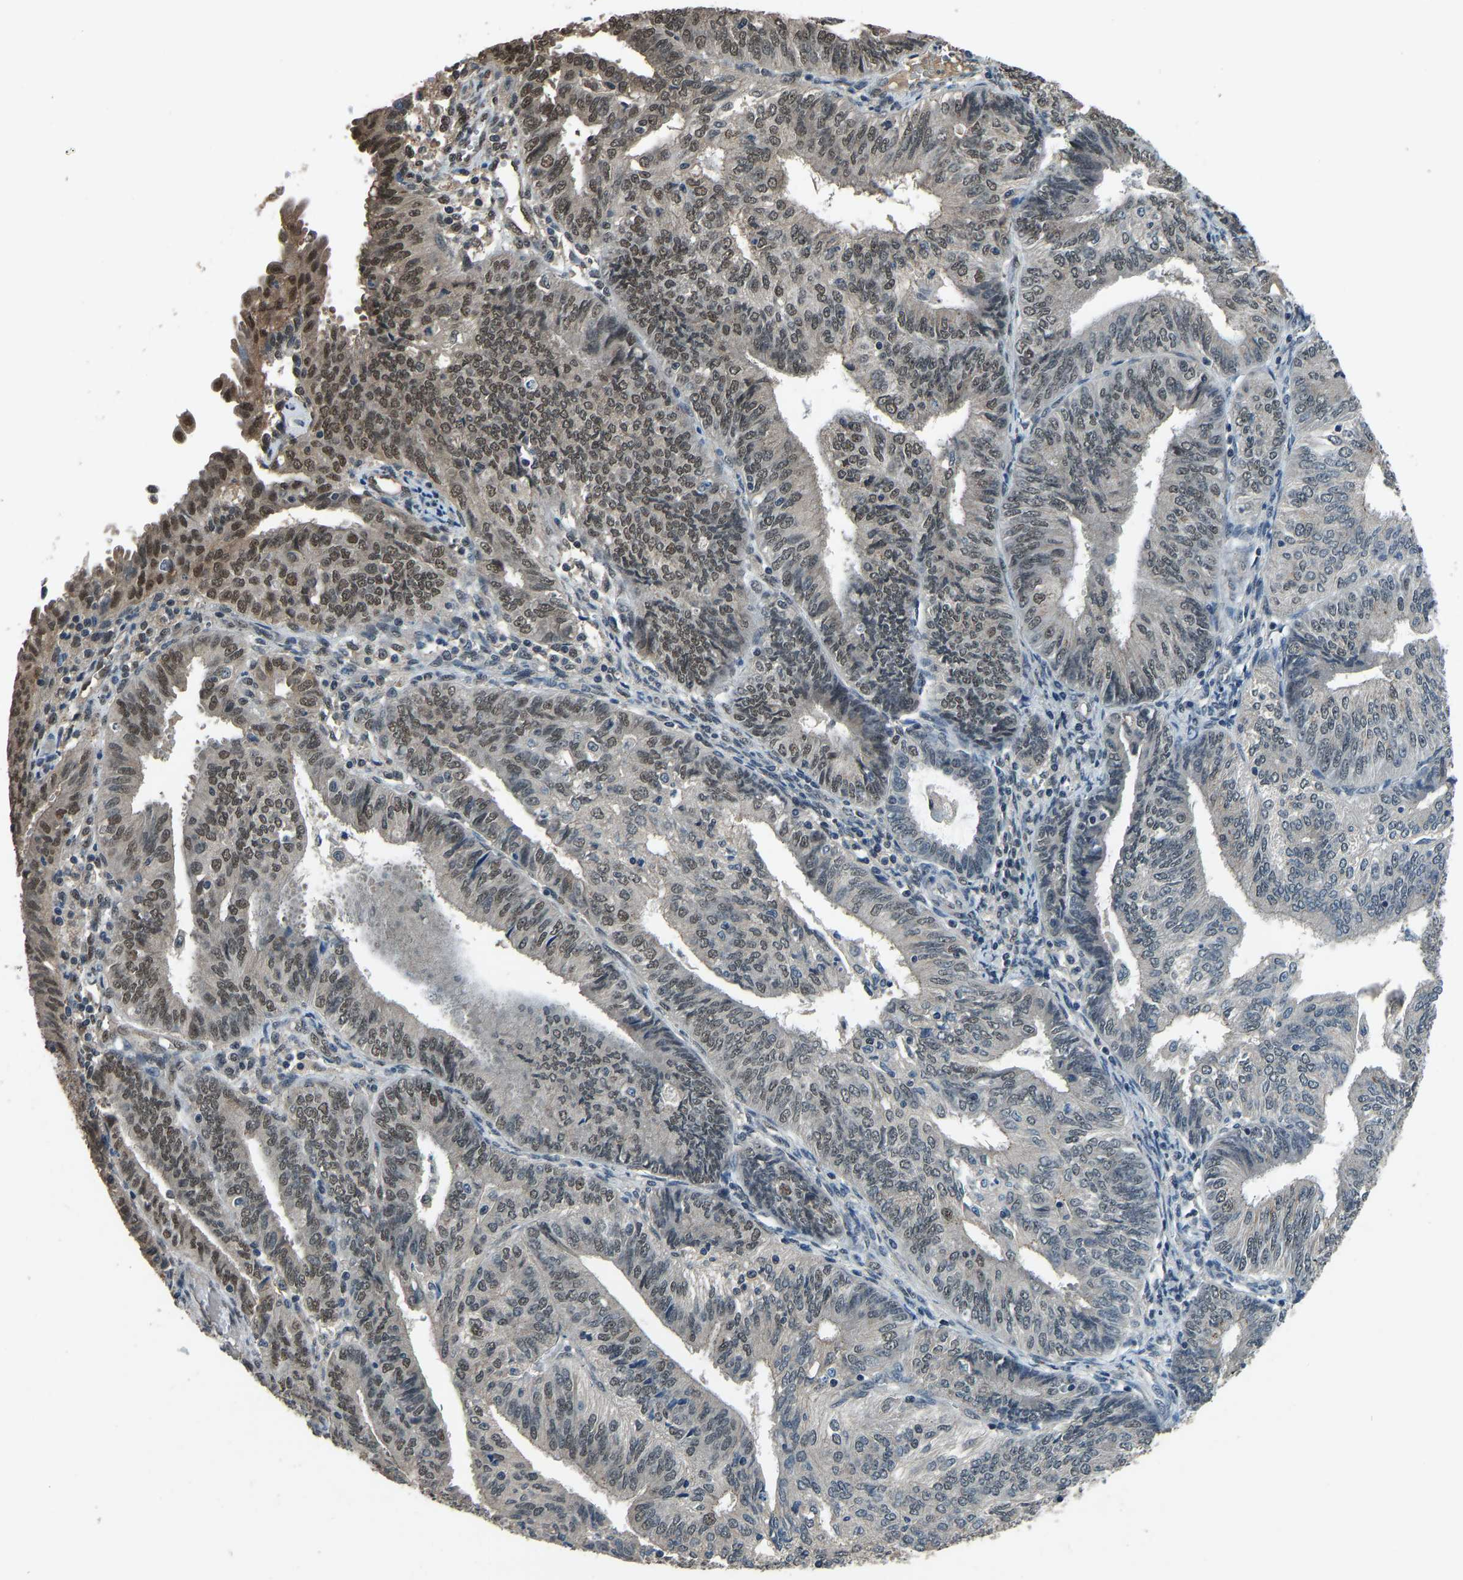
{"staining": {"intensity": "moderate", "quantity": ">75%", "location": "nuclear"}, "tissue": "endometrial cancer", "cell_type": "Tumor cells", "image_type": "cancer", "snomed": [{"axis": "morphology", "description": "Adenocarcinoma, NOS"}, {"axis": "topography", "description": "Endometrium"}], "caption": "DAB (3,3'-diaminobenzidine) immunohistochemical staining of human endometrial cancer reveals moderate nuclear protein positivity in about >75% of tumor cells.", "gene": "TOX4", "patient": {"sex": "female", "age": 58}}